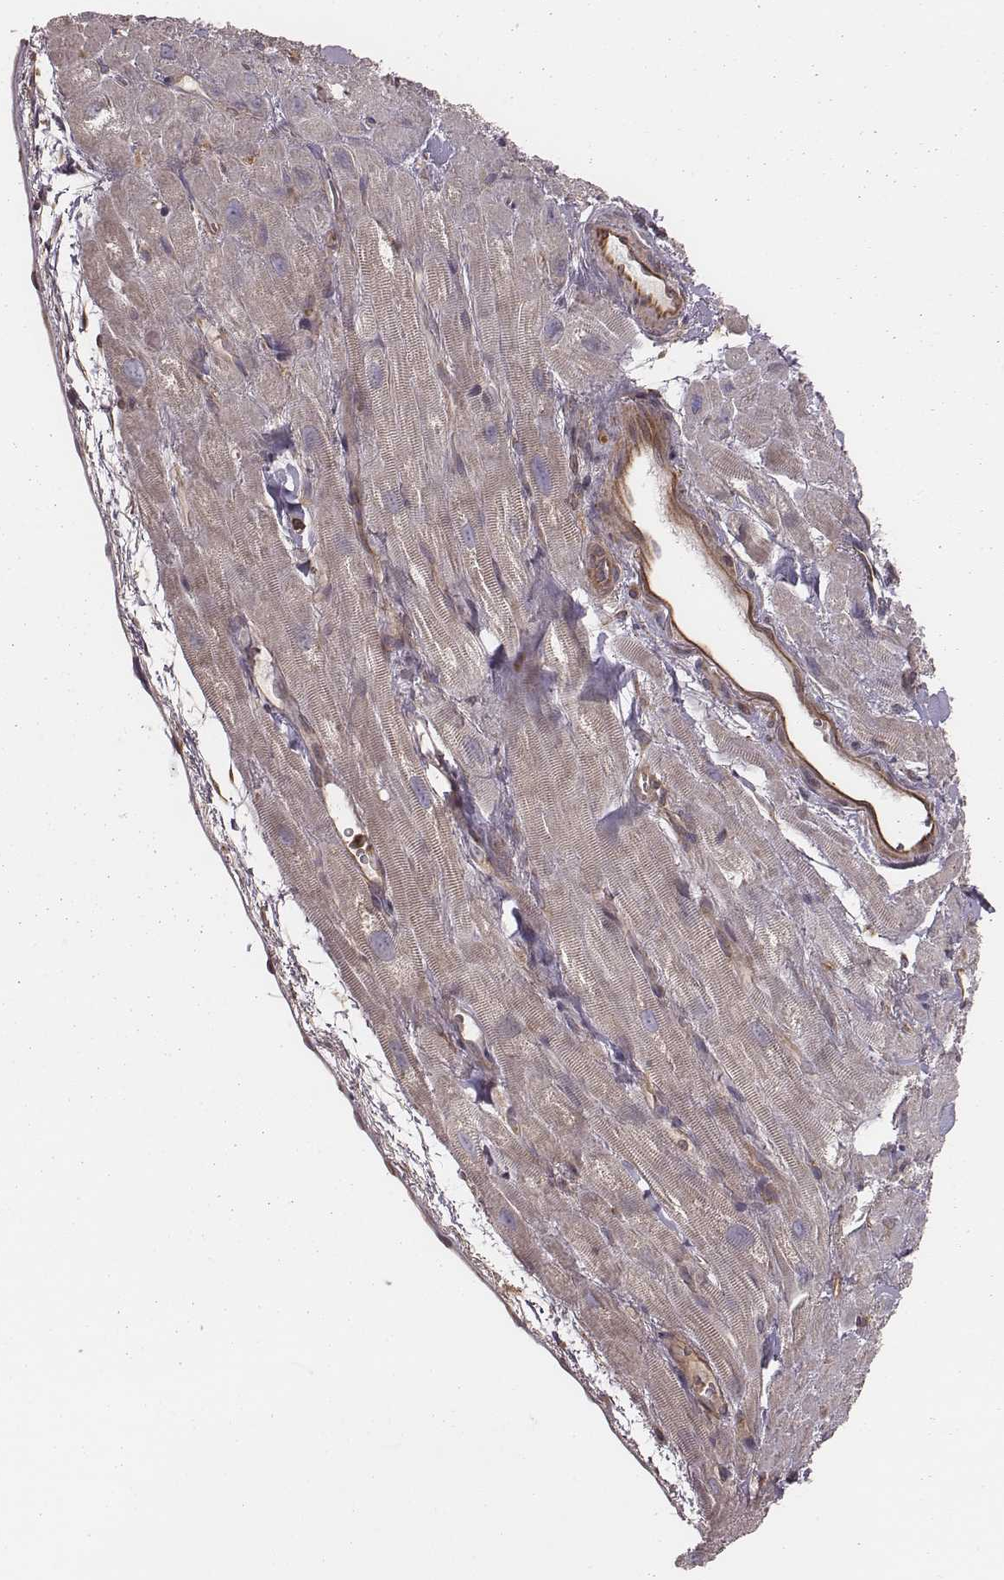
{"staining": {"intensity": "negative", "quantity": "none", "location": "none"}, "tissue": "heart muscle", "cell_type": "Cardiomyocytes", "image_type": "normal", "snomed": [{"axis": "morphology", "description": "Normal tissue, NOS"}, {"axis": "topography", "description": "Heart"}], "caption": "Protein analysis of benign heart muscle demonstrates no significant staining in cardiomyocytes.", "gene": "CAD", "patient": {"sex": "female", "age": 62}}